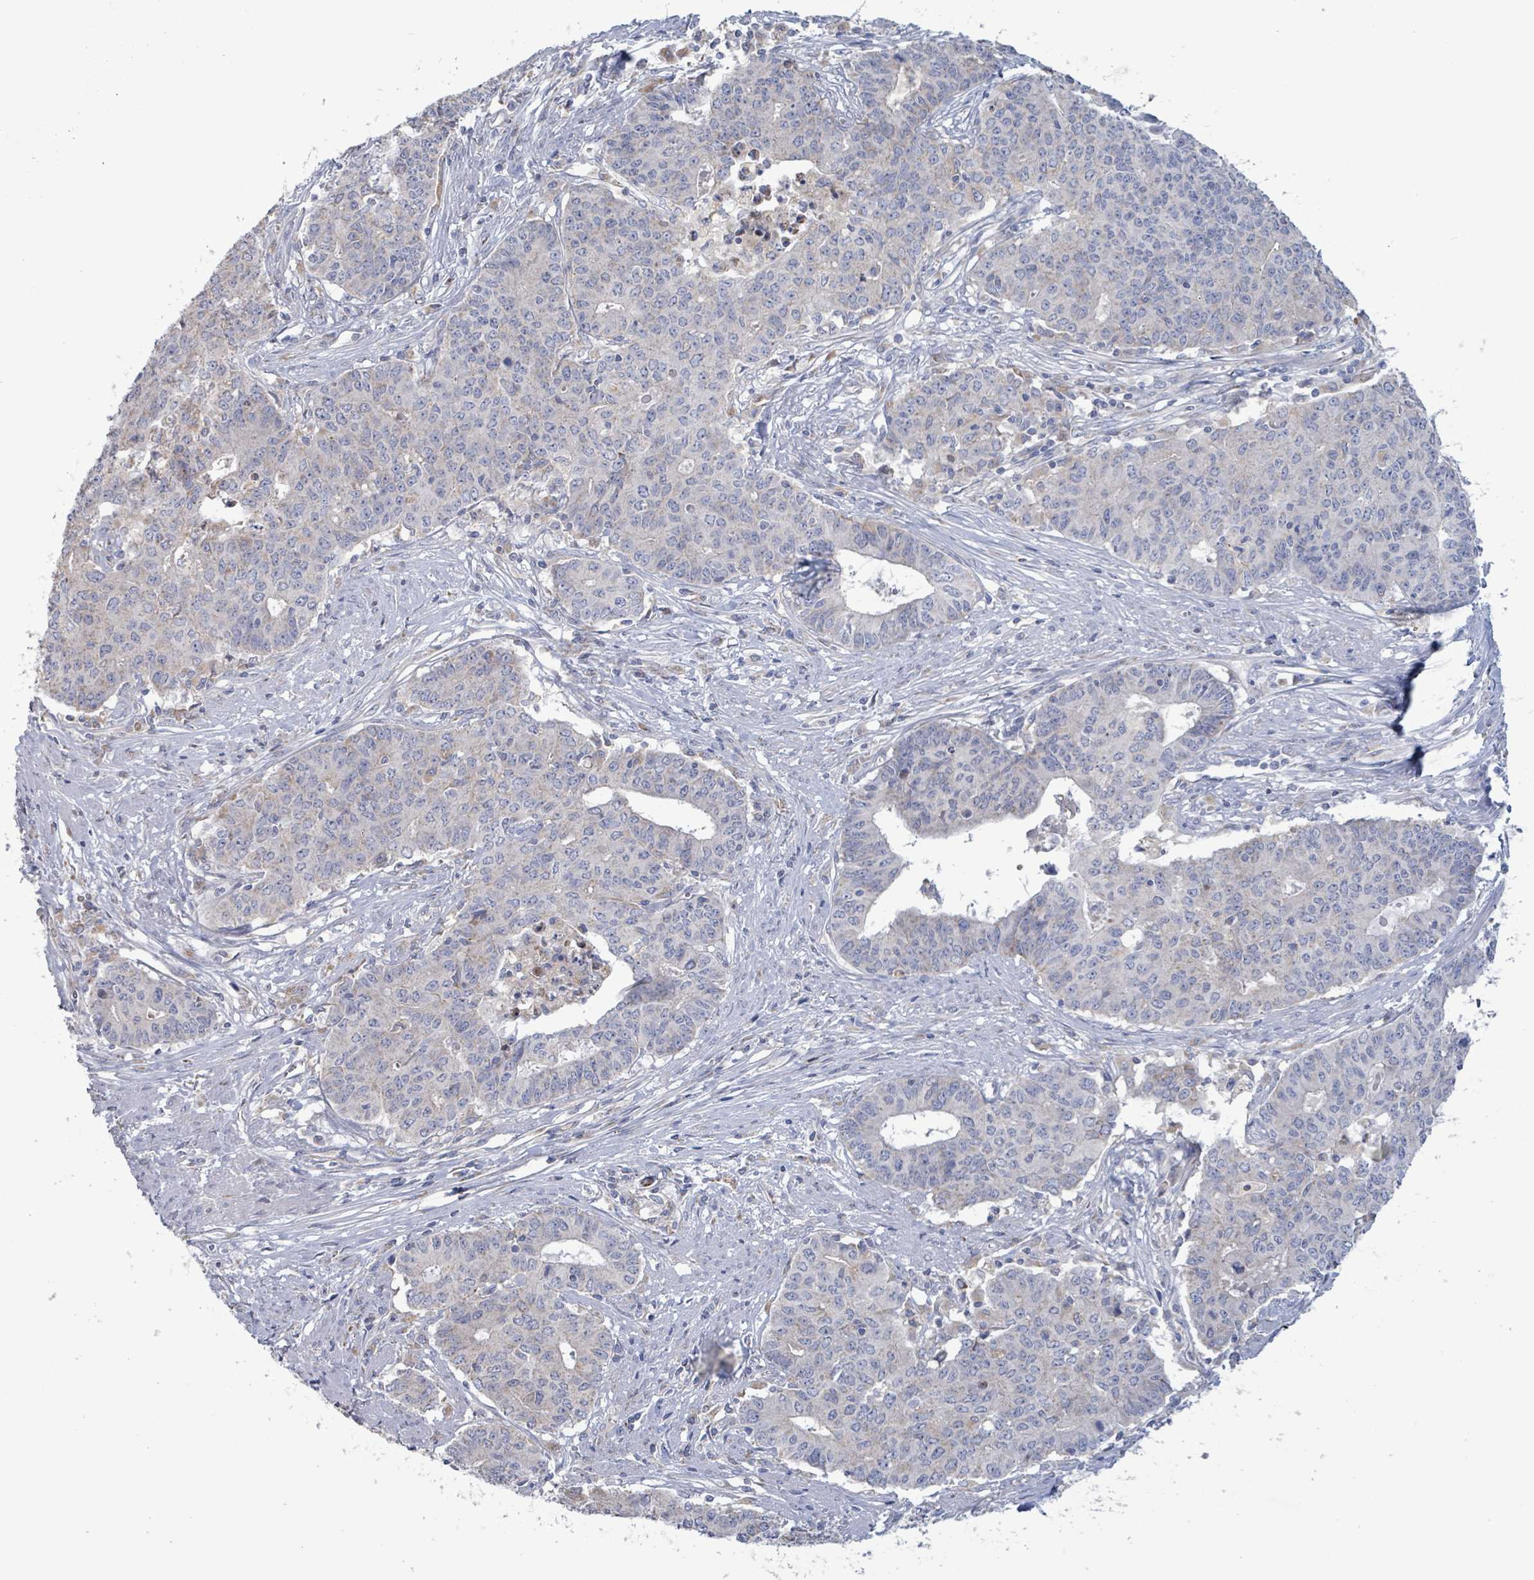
{"staining": {"intensity": "negative", "quantity": "none", "location": "none"}, "tissue": "endometrial cancer", "cell_type": "Tumor cells", "image_type": "cancer", "snomed": [{"axis": "morphology", "description": "Adenocarcinoma, NOS"}, {"axis": "topography", "description": "Endometrium"}], "caption": "Endometrial cancer (adenocarcinoma) stained for a protein using immunohistochemistry (IHC) shows no positivity tumor cells.", "gene": "AKR1C4", "patient": {"sex": "female", "age": 59}}